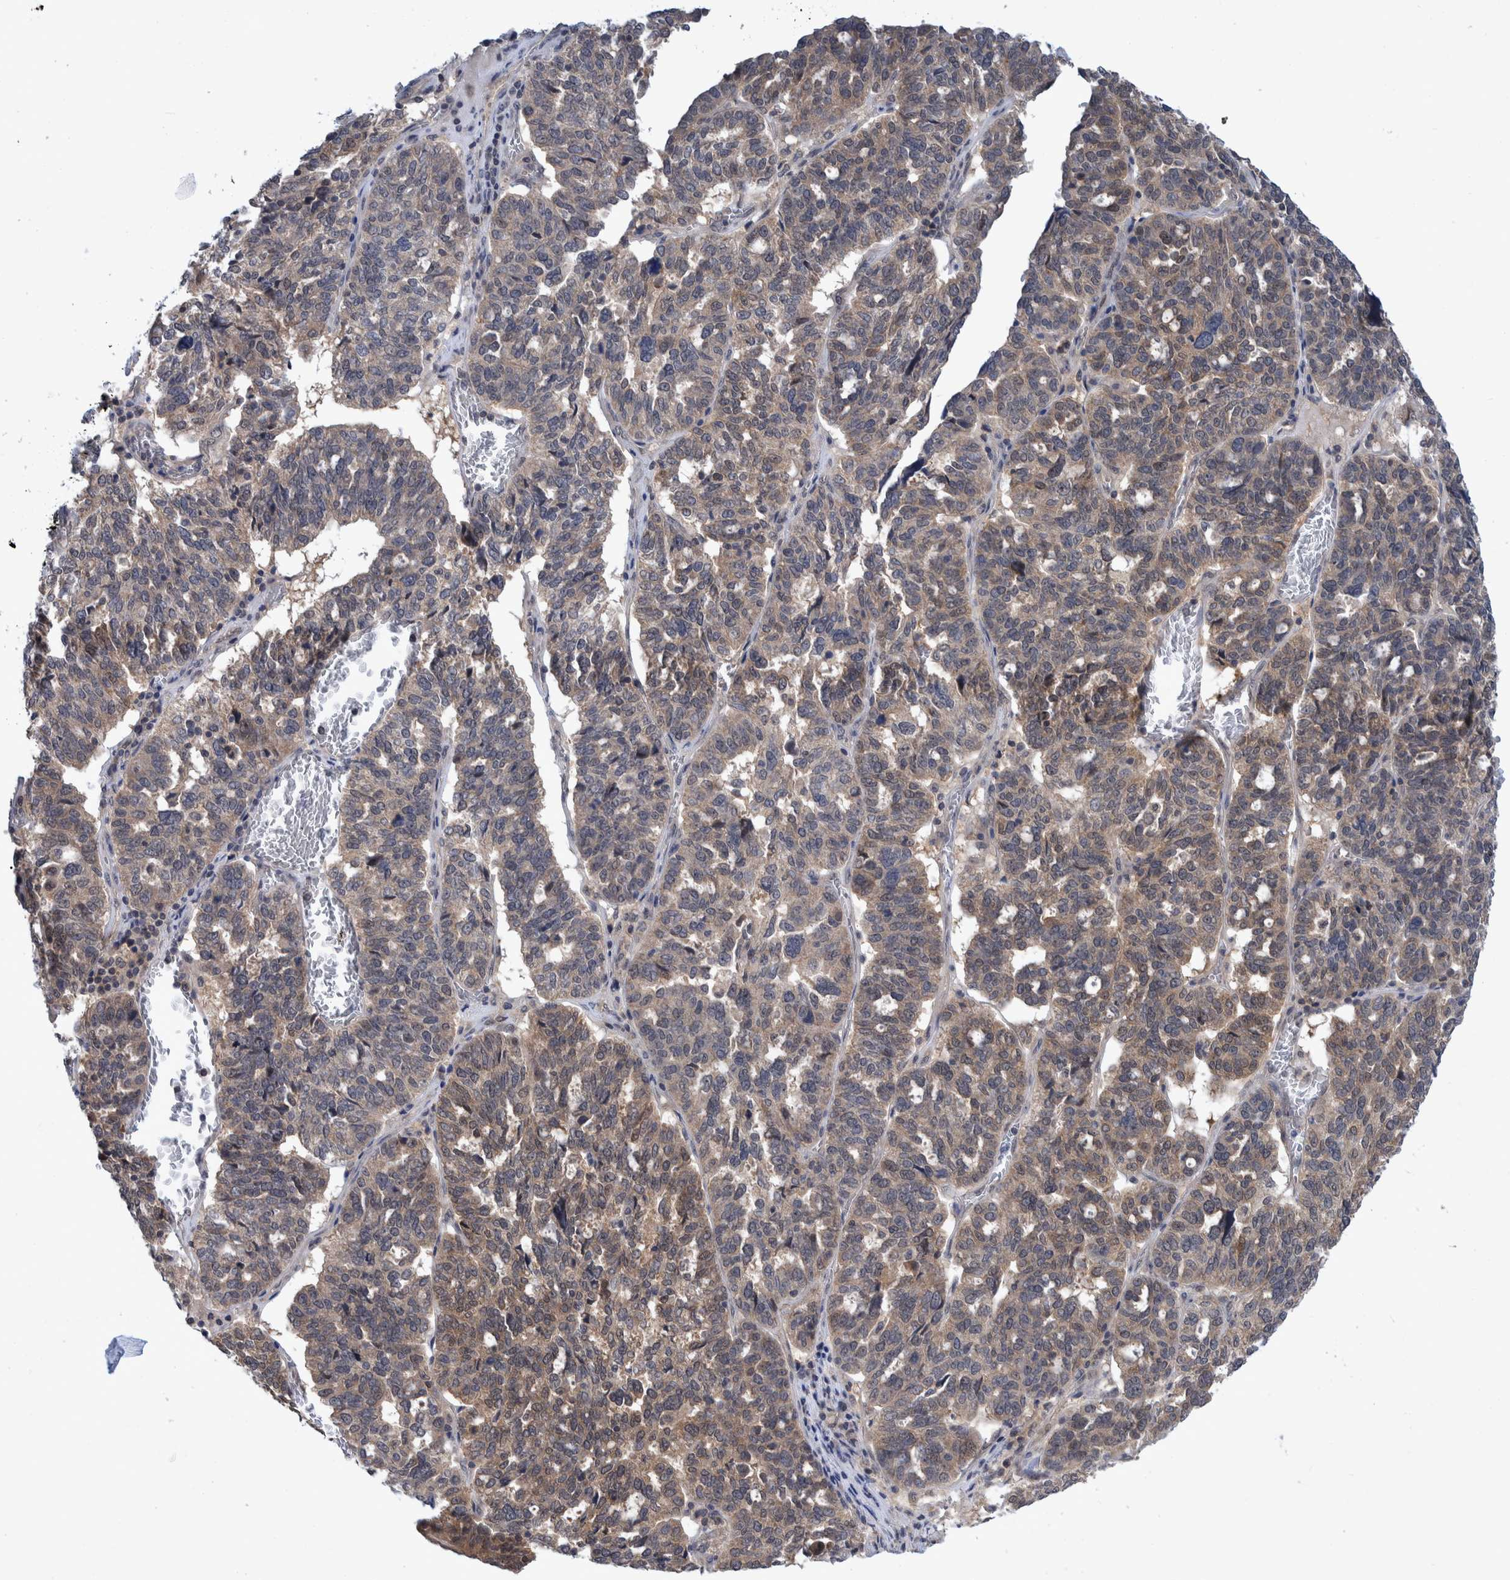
{"staining": {"intensity": "weak", "quantity": "25%-75%", "location": "cytoplasmic/membranous"}, "tissue": "ovarian cancer", "cell_type": "Tumor cells", "image_type": "cancer", "snomed": [{"axis": "morphology", "description": "Cystadenocarcinoma, serous, NOS"}, {"axis": "topography", "description": "Ovary"}], "caption": "Human ovarian cancer stained for a protein (brown) displays weak cytoplasmic/membranous positive staining in approximately 25%-75% of tumor cells.", "gene": "PLPBP", "patient": {"sex": "female", "age": 59}}